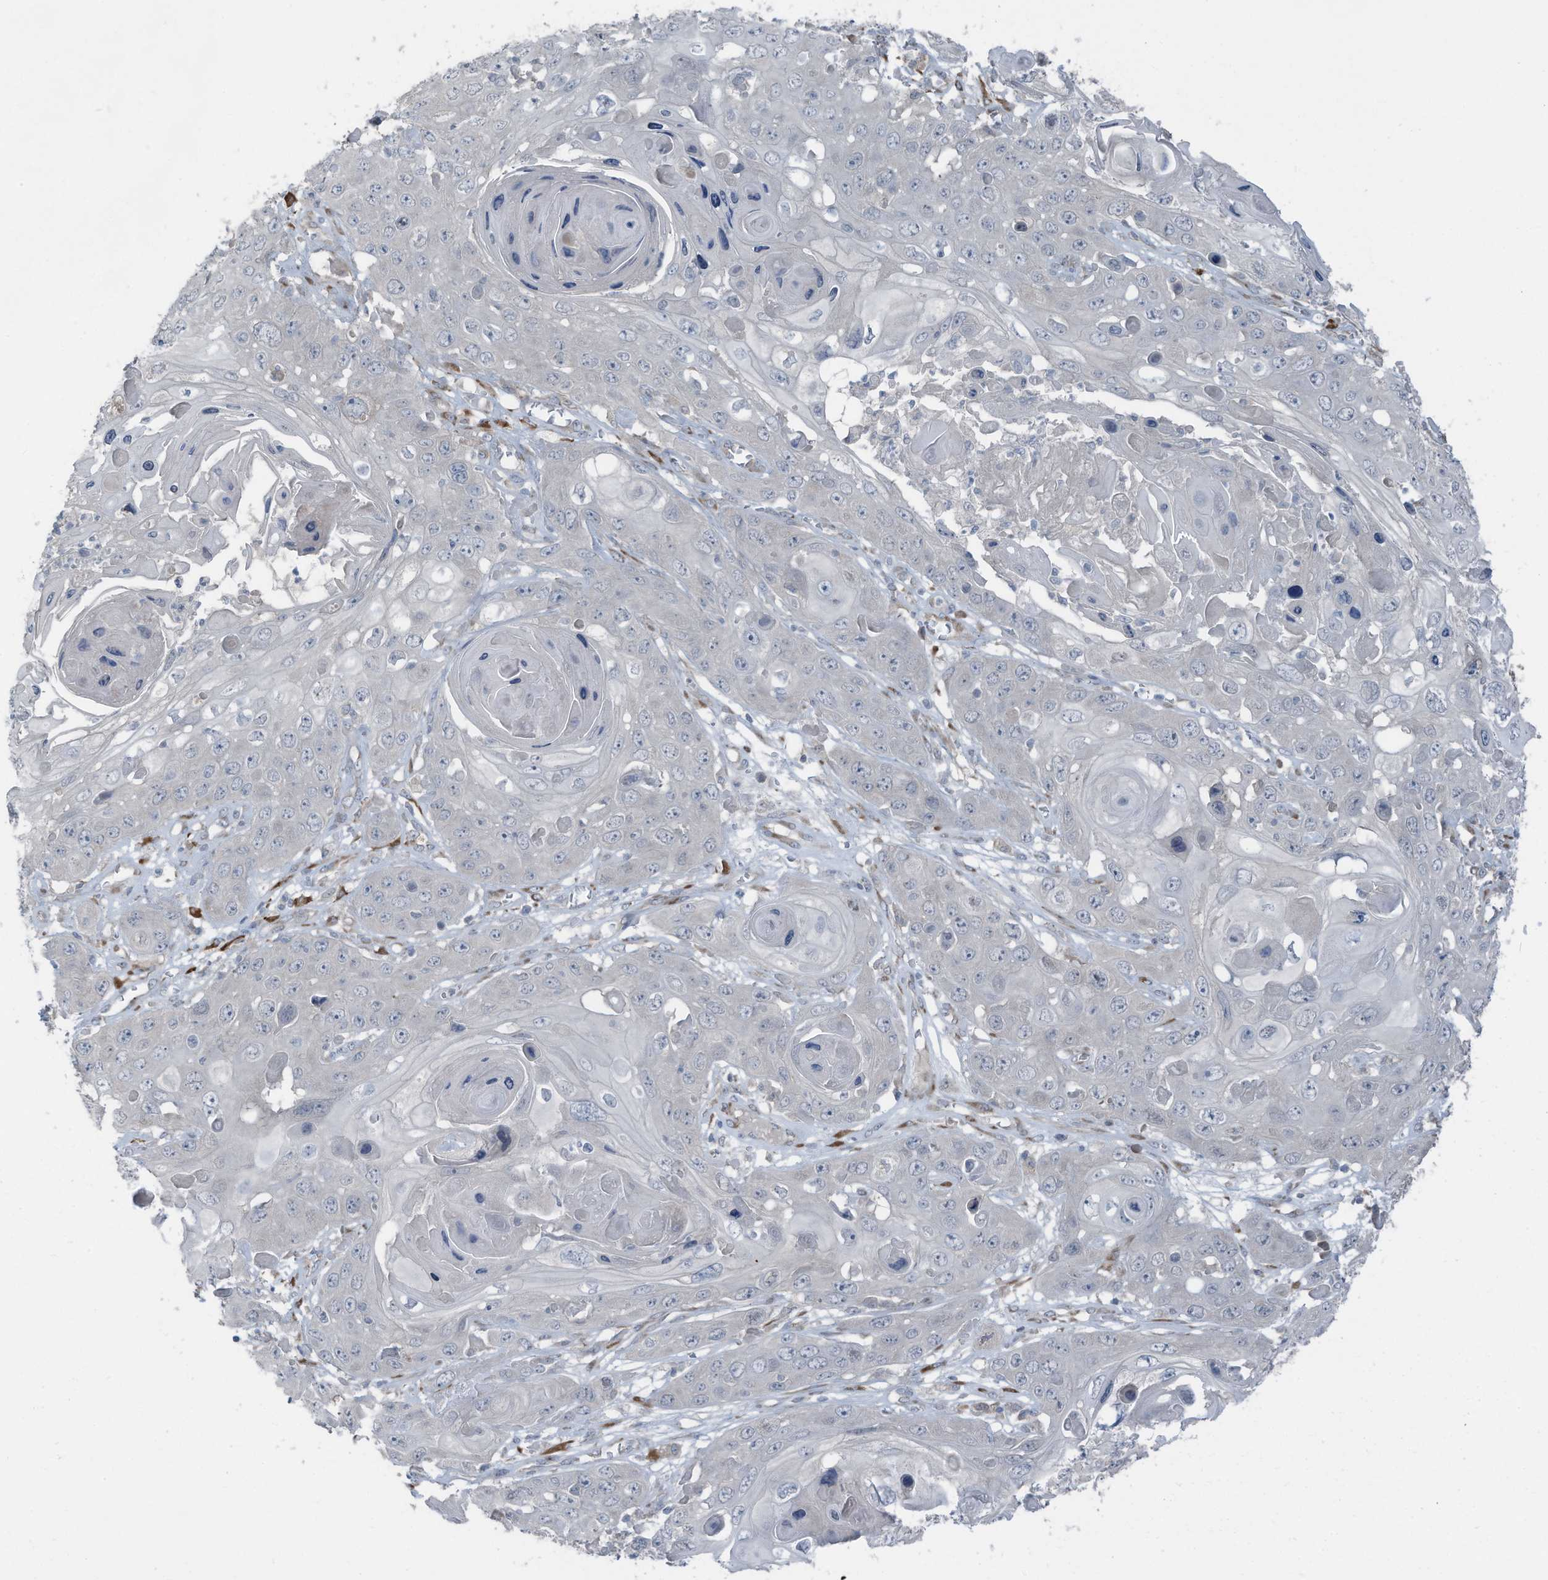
{"staining": {"intensity": "negative", "quantity": "none", "location": "none"}, "tissue": "skin cancer", "cell_type": "Tumor cells", "image_type": "cancer", "snomed": [{"axis": "morphology", "description": "Squamous cell carcinoma, NOS"}, {"axis": "topography", "description": "Skin"}], "caption": "Immunohistochemical staining of skin squamous cell carcinoma exhibits no significant expression in tumor cells.", "gene": "ARHGEF33", "patient": {"sex": "male", "age": 55}}